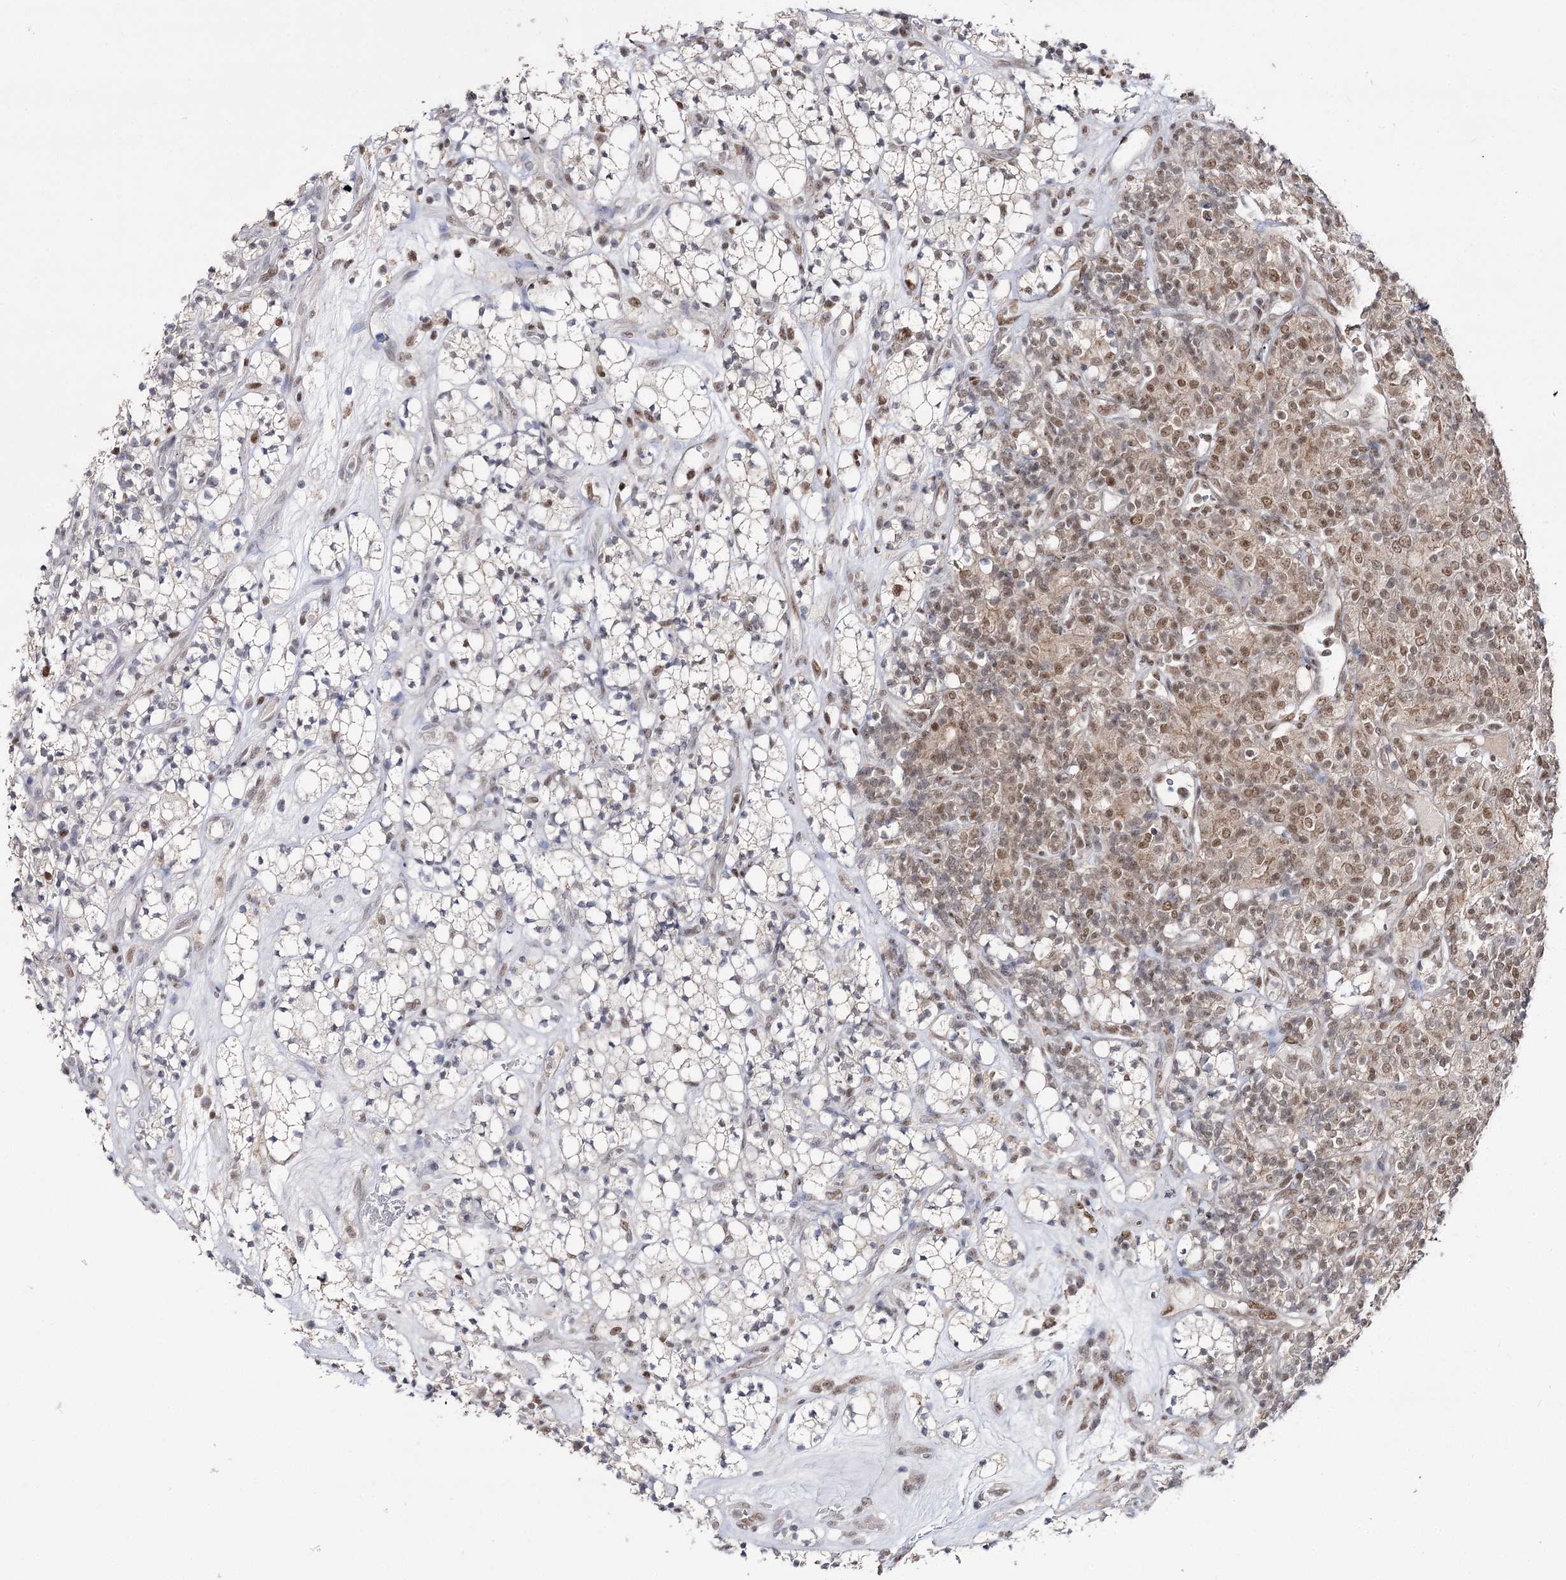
{"staining": {"intensity": "moderate", "quantity": "<25%", "location": "cytoplasmic/membranous,nuclear"}, "tissue": "renal cancer", "cell_type": "Tumor cells", "image_type": "cancer", "snomed": [{"axis": "morphology", "description": "Adenocarcinoma, NOS"}, {"axis": "topography", "description": "Kidney"}], "caption": "High-power microscopy captured an immunohistochemistry (IHC) image of adenocarcinoma (renal), revealing moderate cytoplasmic/membranous and nuclear expression in approximately <25% of tumor cells. The protein is shown in brown color, while the nuclei are stained blue.", "gene": "VGLL4", "patient": {"sex": "male", "age": 77}}